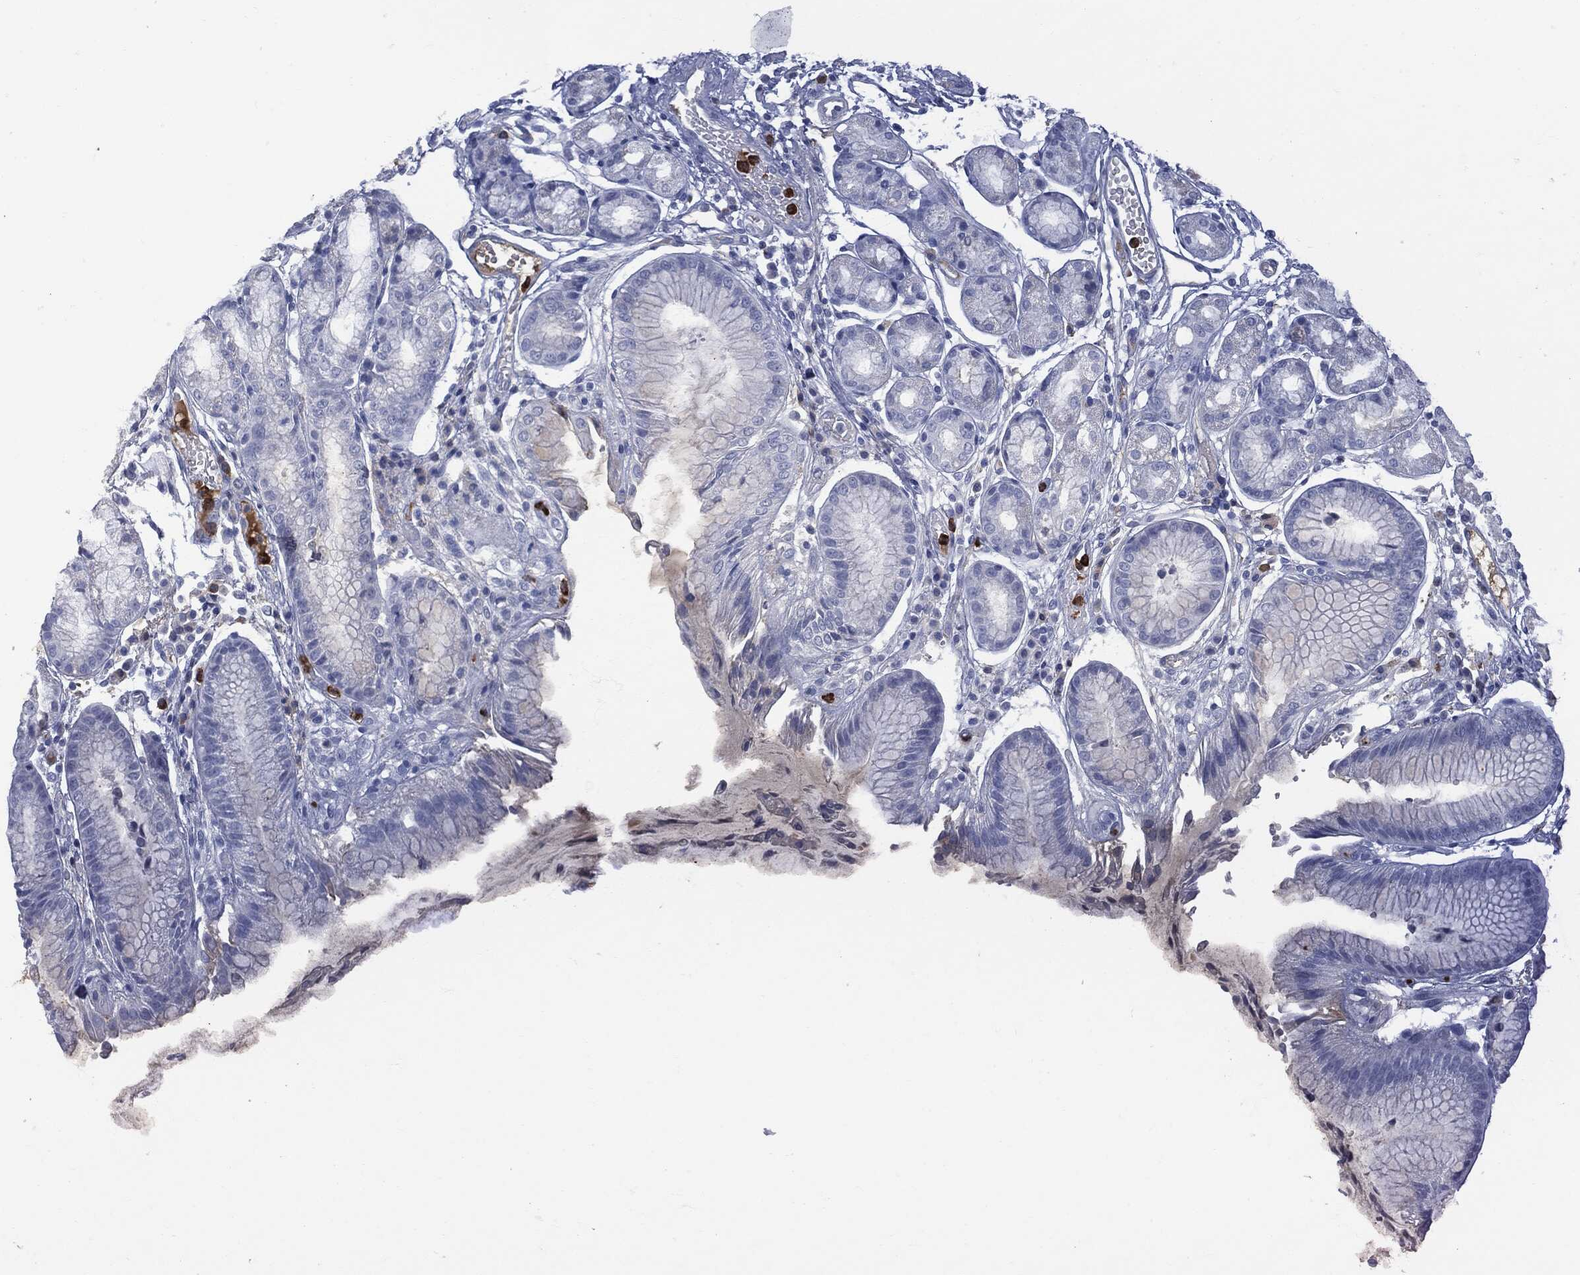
{"staining": {"intensity": "moderate", "quantity": "<25%", "location": "cytoplasmic/membranous"}, "tissue": "stomach", "cell_type": "Glandular cells", "image_type": "normal", "snomed": [{"axis": "morphology", "description": "Normal tissue, NOS"}, {"axis": "topography", "description": "Stomach, upper"}], "caption": "This photomicrograph shows immunohistochemistry (IHC) staining of normal stomach, with low moderate cytoplasmic/membranous expression in approximately <25% of glandular cells.", "gene": "BTK", "patient": {"sex": "male", "age": 72}}